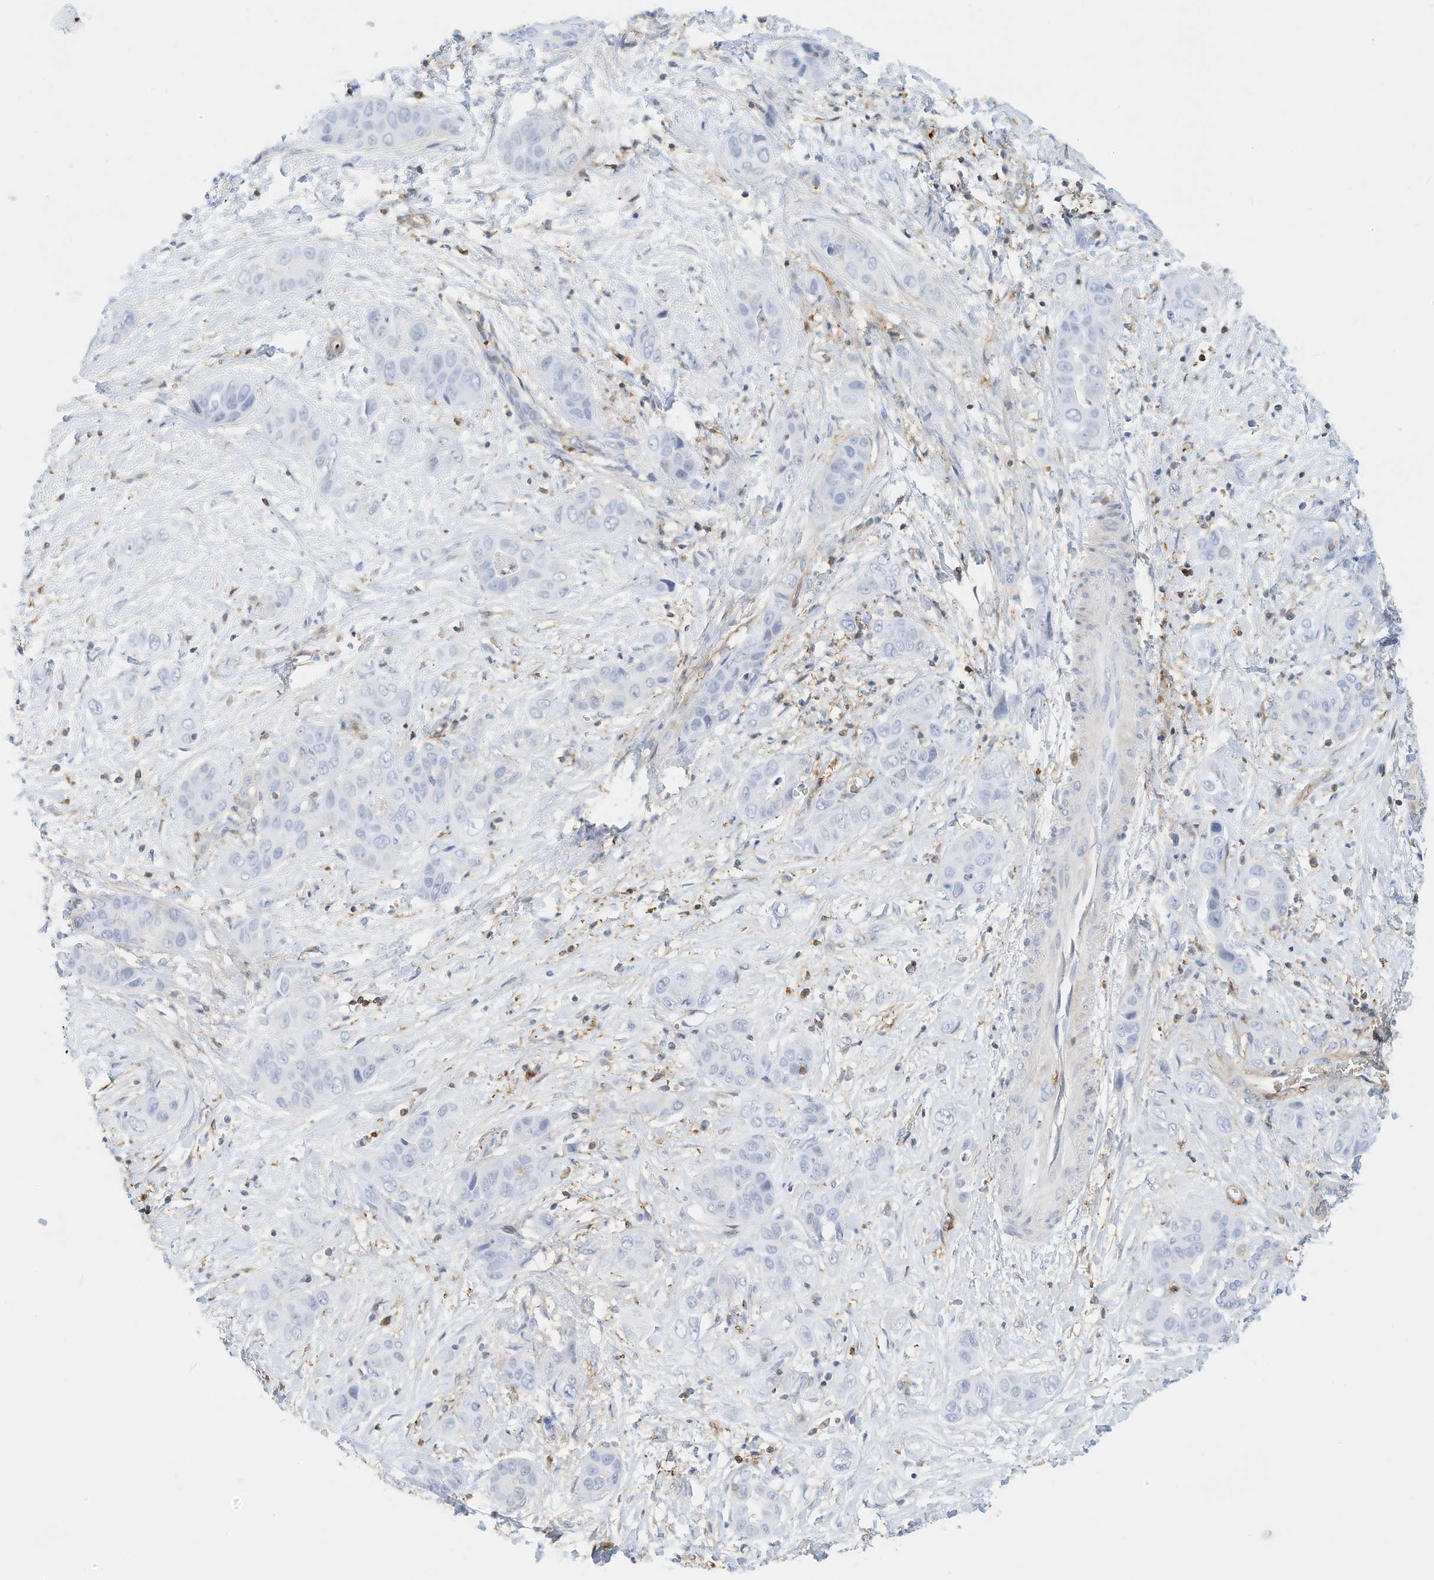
{"staining": {"intensity": "negative", "quantity": "none", "location": "none"}, "tissue": "liver cancer", "cell_type": "Tumor cells", "image_type": "cancer", "snomed": [{"axis": "morphology", "description": "Cholangiocarcinoma"}, {"axis": "topography", "description": "Liver"}], "caption": "High power microscopy photomicrograph of an immunohistochemistry (IHC) photomicrograph of liver cancer, revealing no significant expression in tumor cells. (Immunohistochemistry (ihc), brightfield microscopy, high magnification).", "gene": "TXNDC9", "patient": {"sex": "female", "age": 52}}